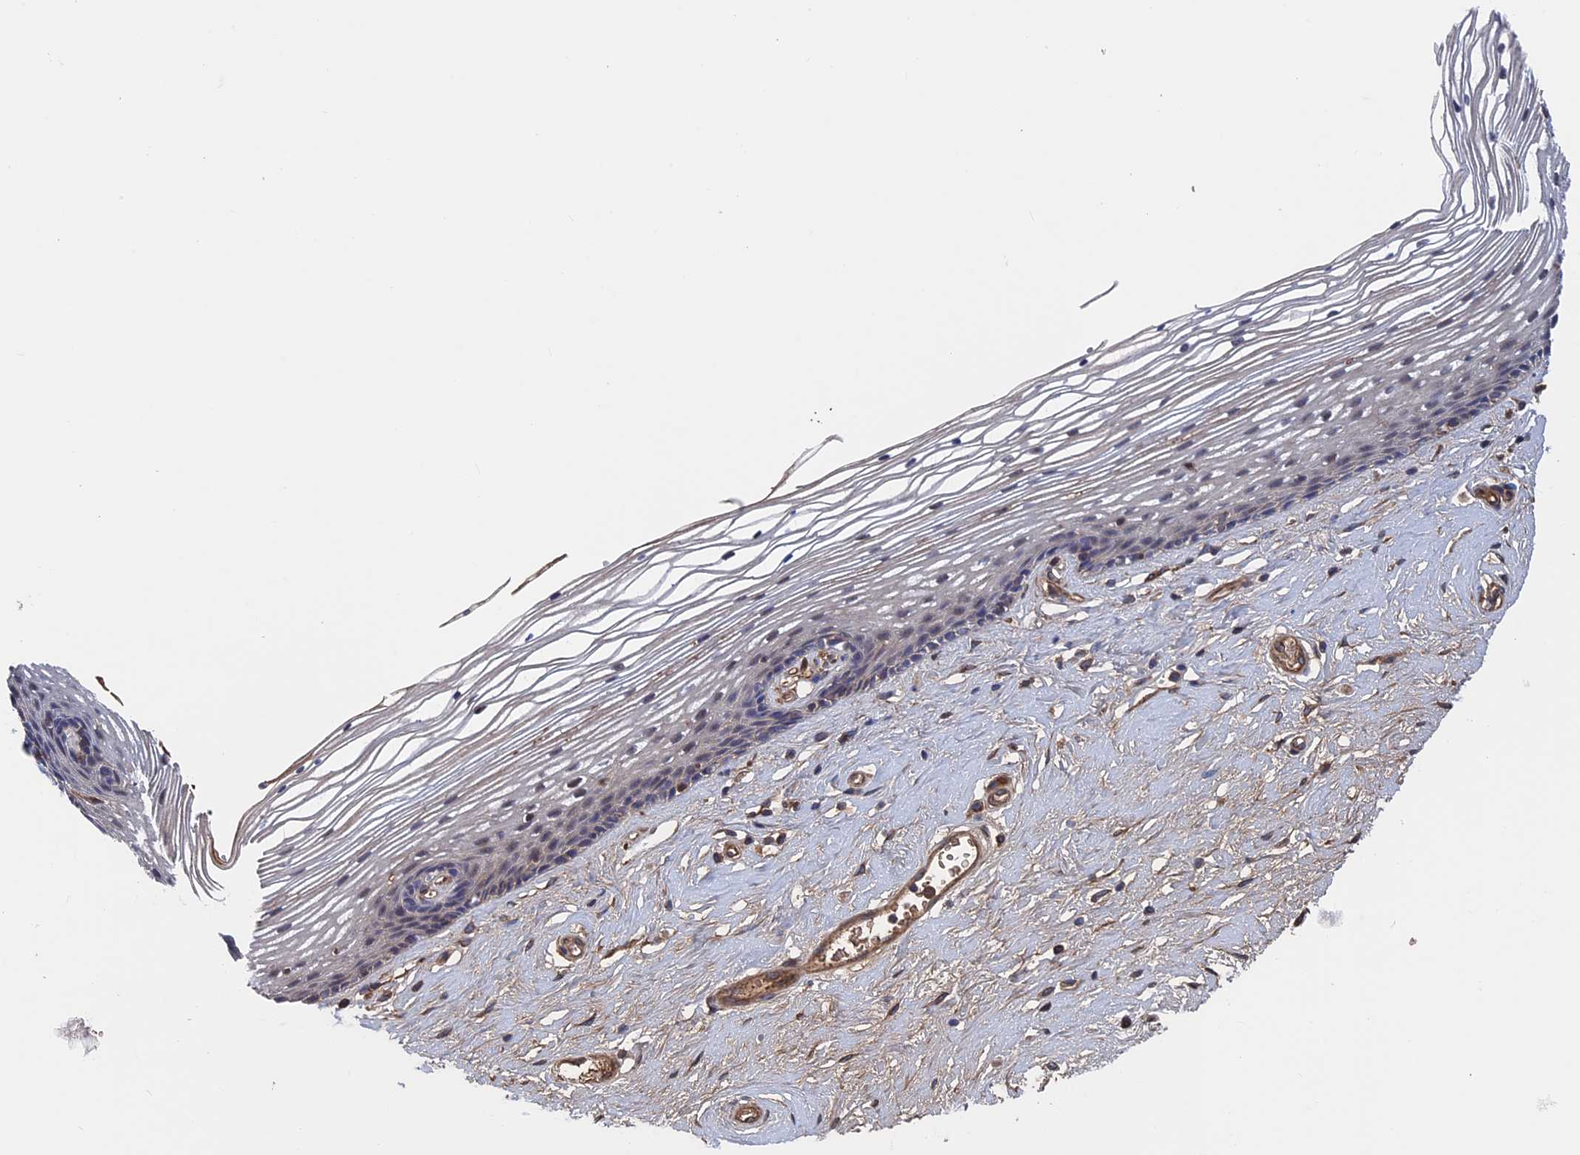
{"staining": {"intensity": "weak", "quantity": "<25%", "location": "cytoplasmic/membranous"}, "tissue": "vagina", "cell_type": "Squamous epithelial cells", "image_type": "normal", "snomed": [{"axis": "morphology", "description": "Normal tissue, NOS"}, {"axis": "topography", "description": "Vagina"}], "caption": "Normal vagina was stained to show a protein in brown. There is no significant positivity in squamous epithelial cells. (DAB (3,3'-diaminobenzidine) IHC, high magnification).", "gene": "RPUSD1", "patient": {"sex": "female", "age": 46}}